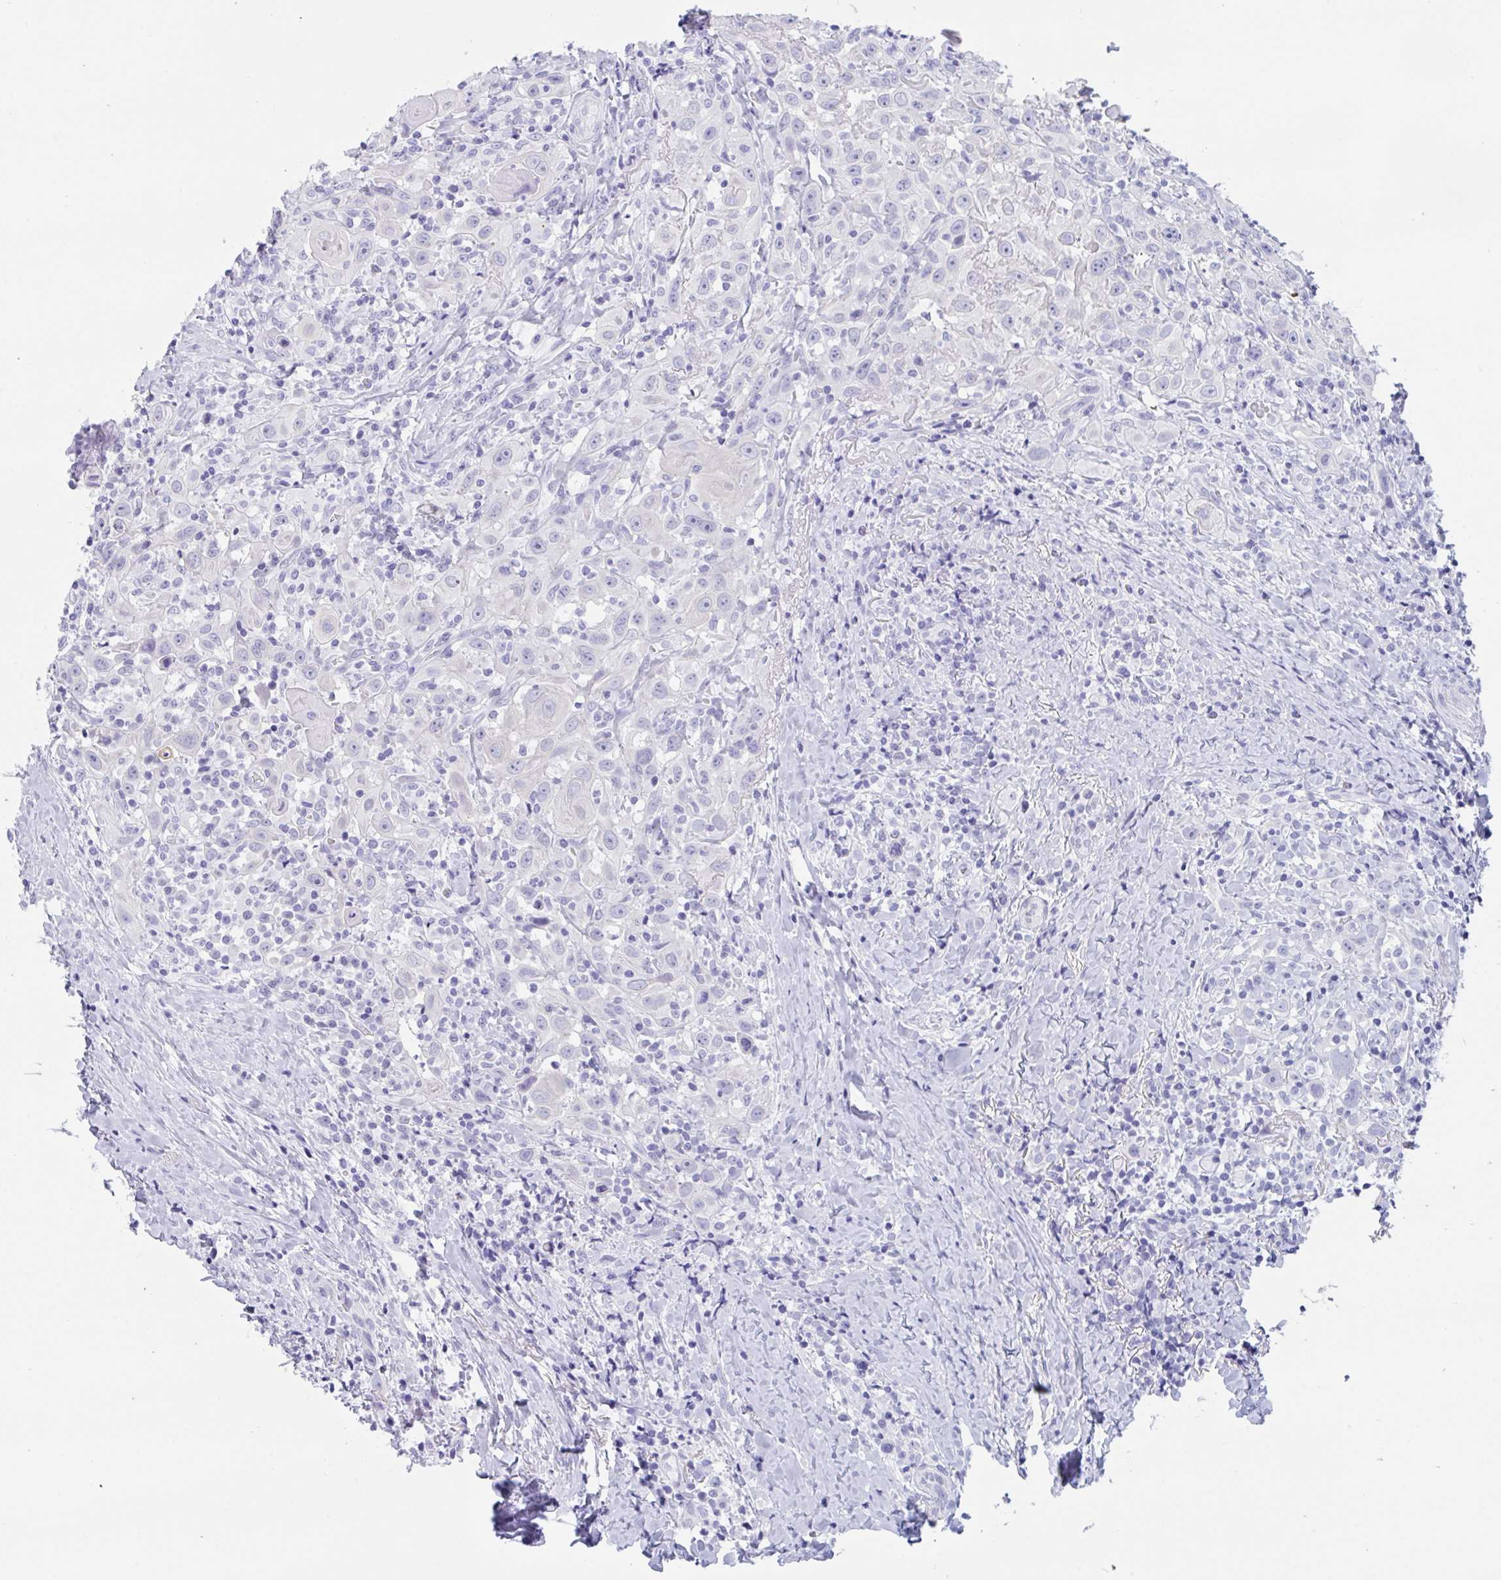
{"staining": {"intensity": "negative", "quantity": "none", "location": "none"}, "tissue": "head and neck cancer", "cell_type": "Tumor cells", "image_type": "cancer", "snomed": [{"axis": "morphology", "description": "Squamous cell carcinoma, NOS"}, {"axis": "topography", "description": "Head-Neck"}], "caption": "High power microscopy histopathology image of an immunohistochemistry image of squamous cell carcinoma (head and neck), revealing no significant positivity in tumor cells. Brightfield microscopy of IHC stained with DAB (3,3'-diaminobenzidine) (brown) and hematoxylin (blue), captured at high magnification.", "gene": "CDX4", "patient": {"sex": "female", "age": 95}}